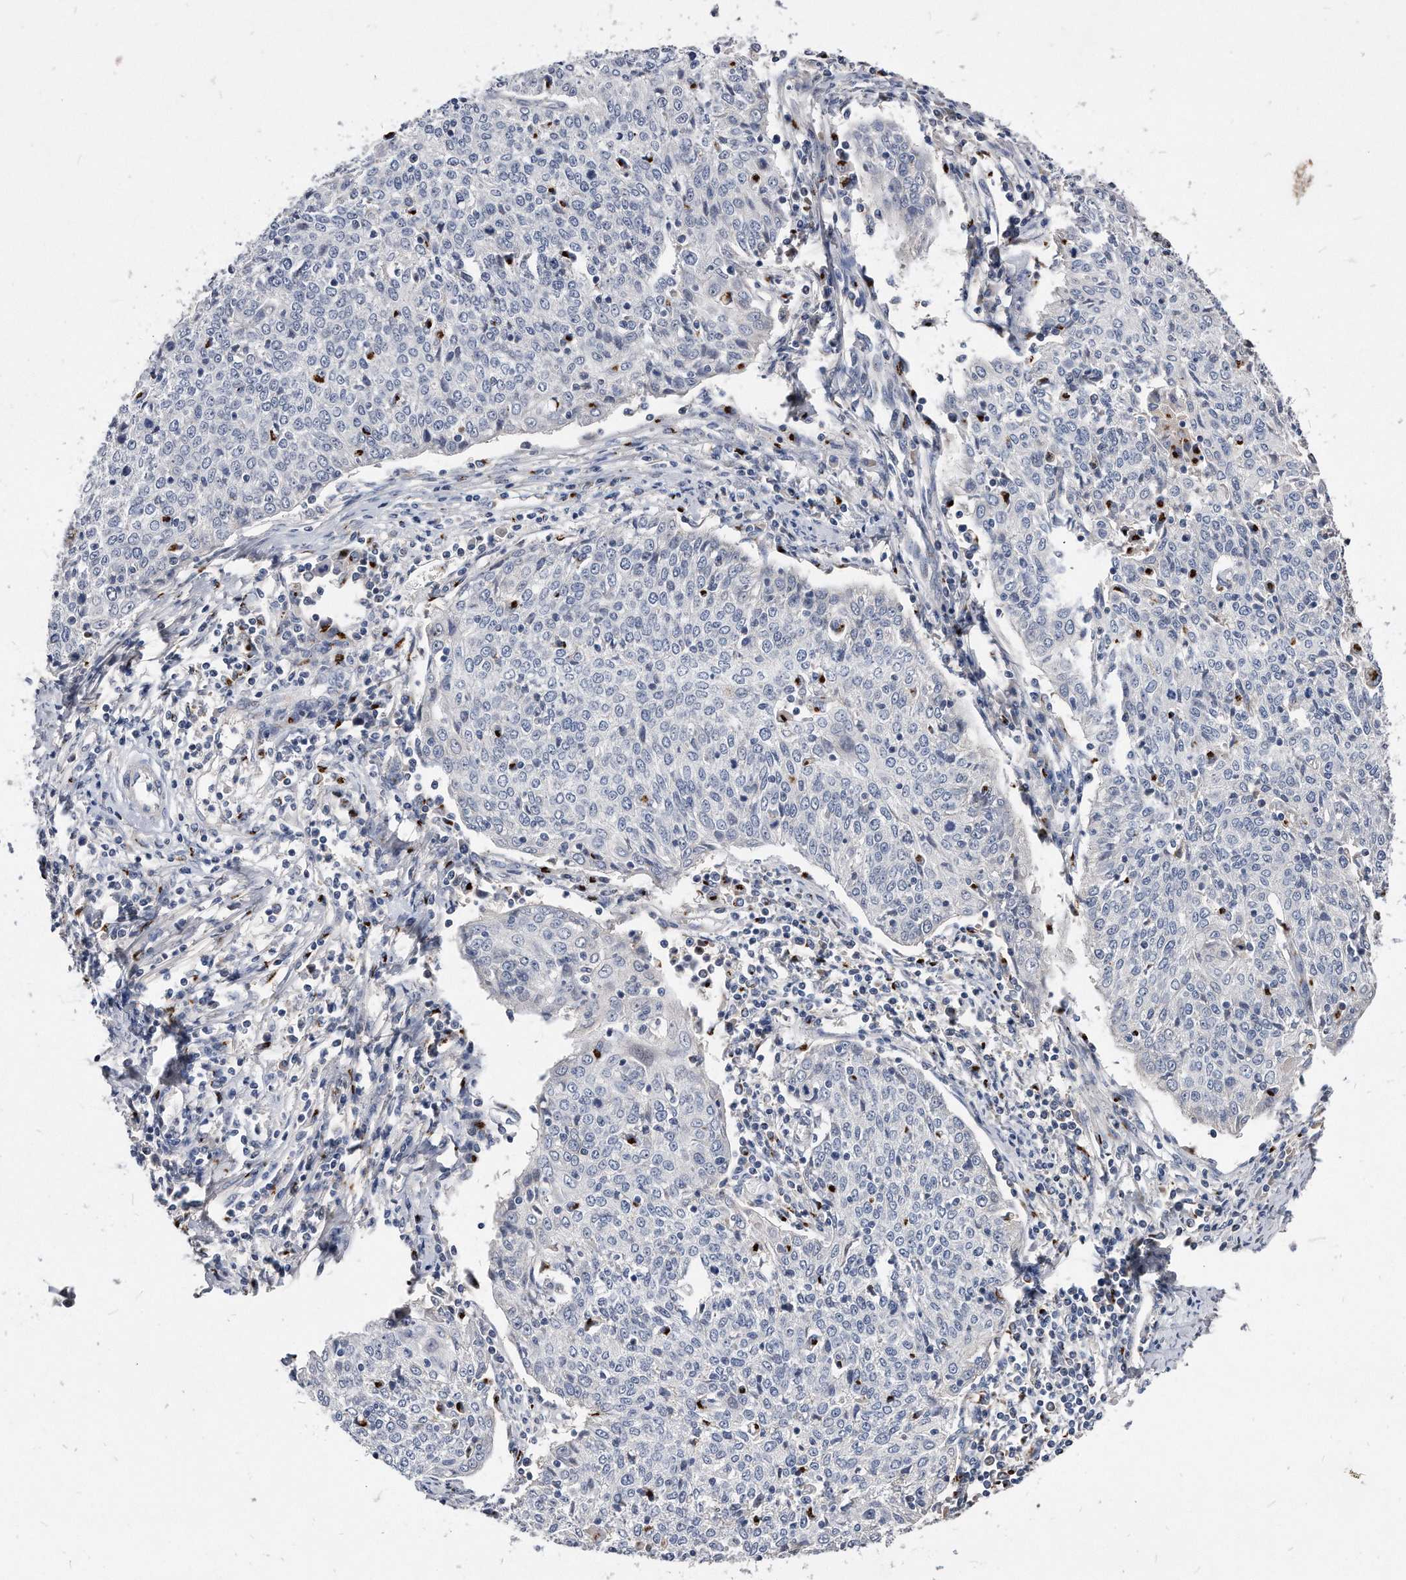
{"staining": {"intensity": "negative", "quantity": "none", "location": "none"}, "tissue": "cervical cancer", "cell_type": "Tumor cells", "image_type": "cancer", "snomed": [{"axis": "morphology", "description": "Squamous cell carcinoma, NOS"}, {"axis": "topography", "description": "Cervix"}], "caption": "The photomicrograph demonstrates no significant staining in tumor cells of squamous cell carcinoma (cervical).", "gene": "MGAT4A", "patient": {"sex": "female", "age": 48}}